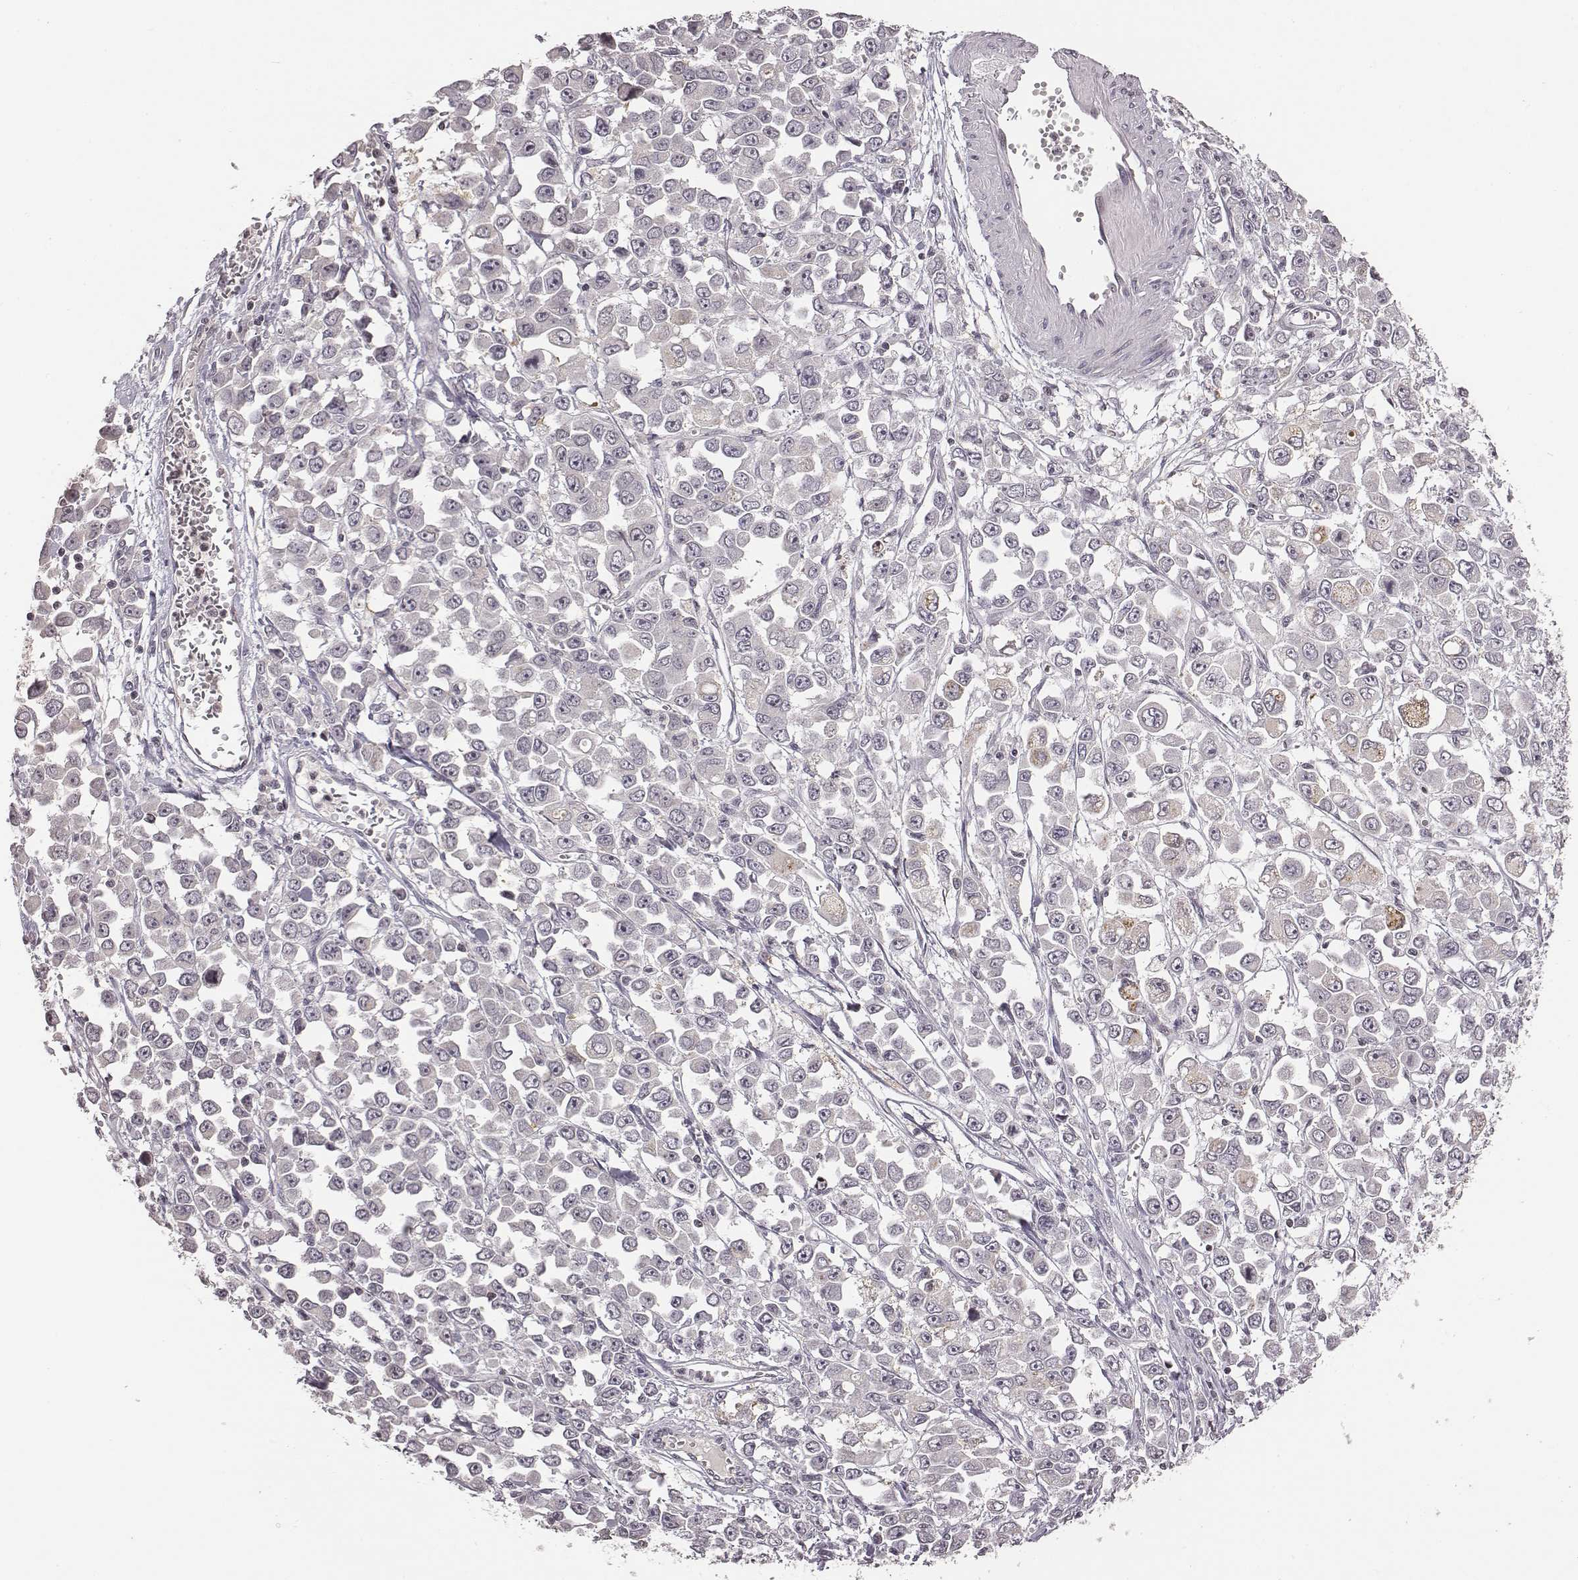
{"staining": {"intensity": "negative", "quantity": "none", "location": "none"}, "tissue": "stomach cancer", "cell_type": "Tumor cells", "image_type": "cancer", "snomed": [{"axis": "morphology", "description": "Adenocarcinoma, NOS"}, {"axis": "topography", "description": "Stomach, upper"}], "caption": "Stomach cancer (adenocarcinoma) was stained to show a protein in brown. There is no significant staining in tumor cells.", "gene": "GRM4", "patient": {"sex": "male", "age": 70}}